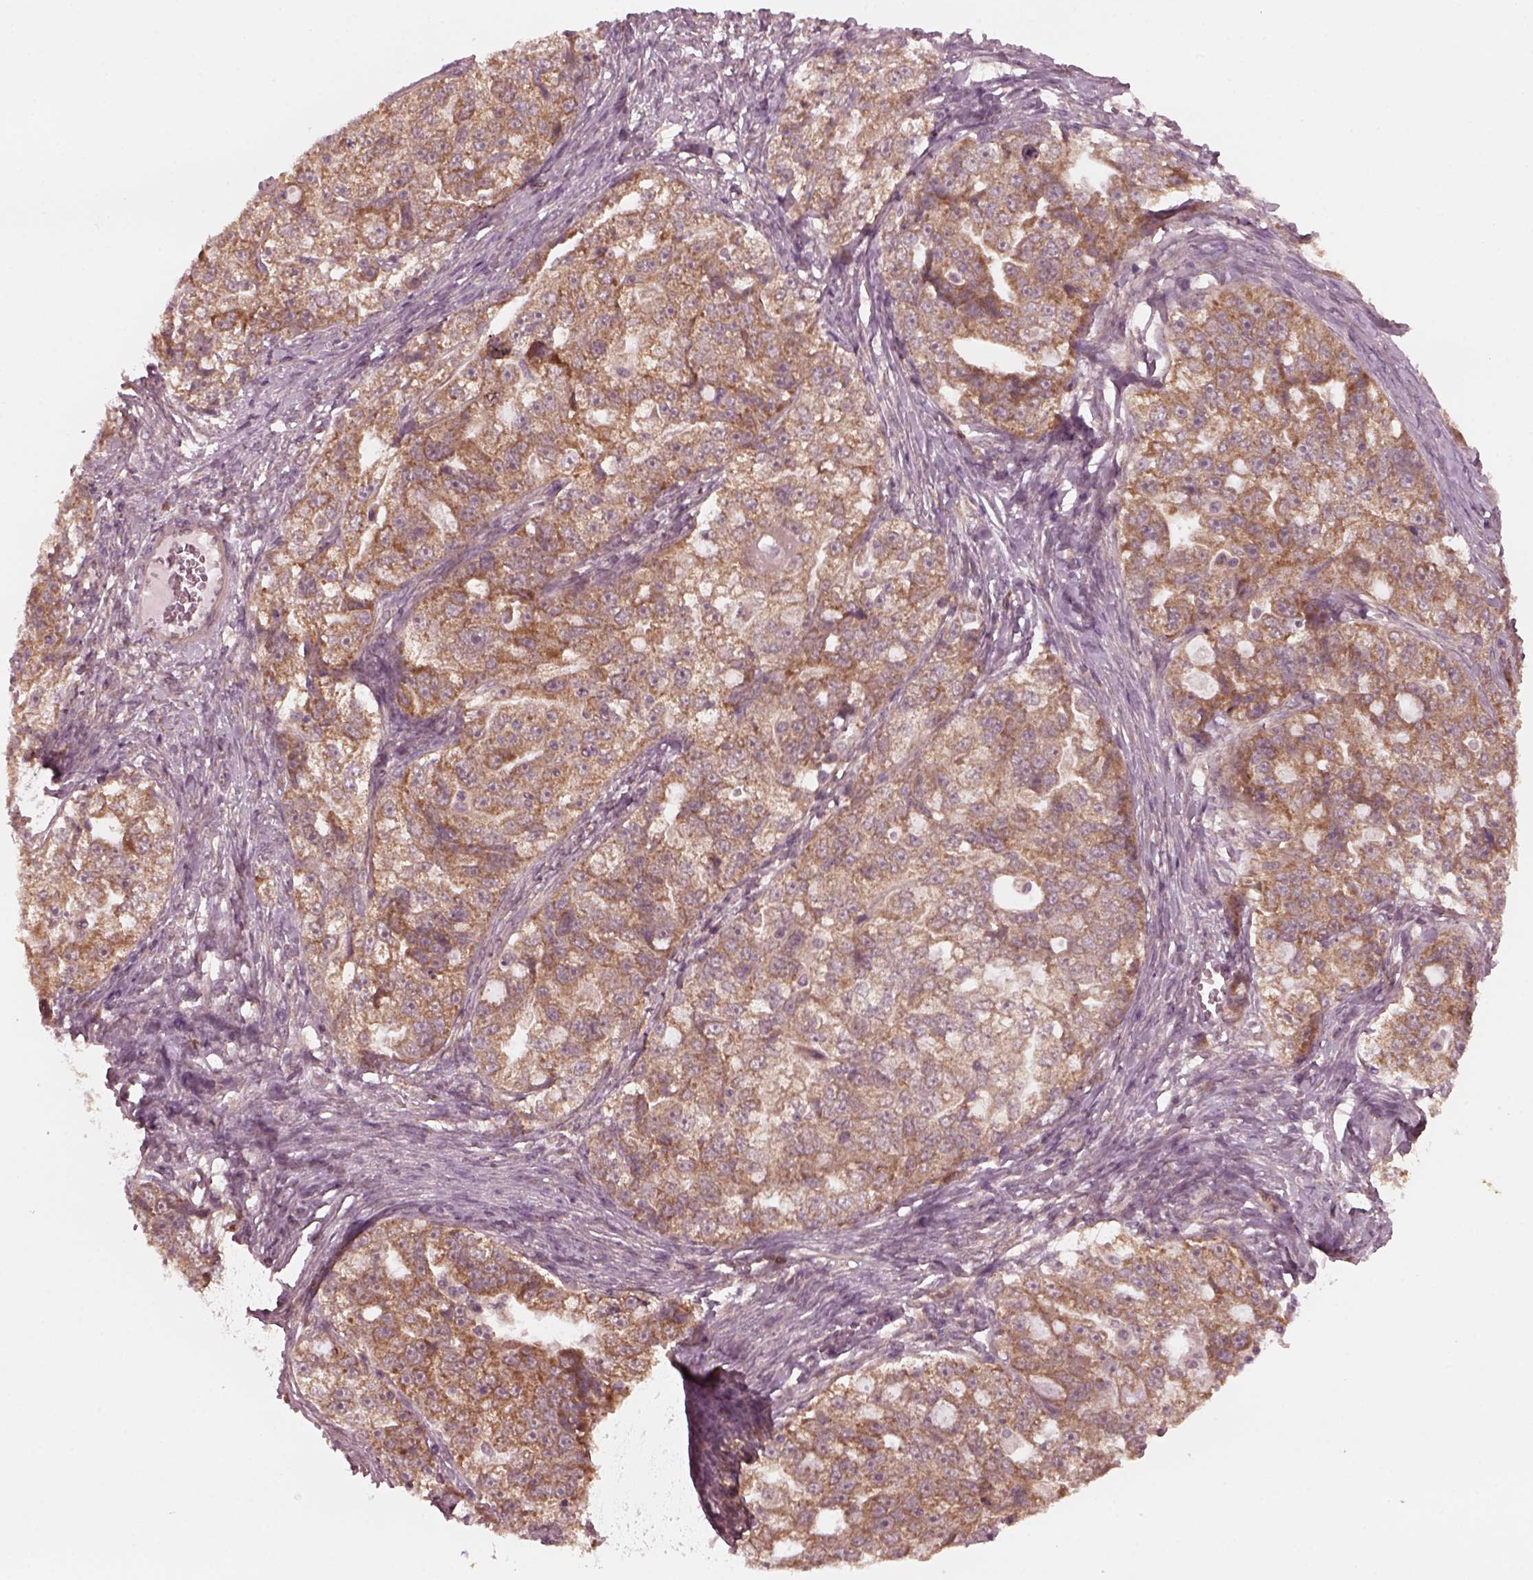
{"staining": {"intensity": "moderate", "quantity": ">75%", "location": "cytoplasmic/membranous"}, "tissue": "ovarian cancer", "cell_type": "Tumor cells", "image_type": "cancer", "snomed": [{"axis": "morphology", "description": "Cystadenocarcinoma, serous, NOS"}, {"axis": "topography", "description": "Ovary"}], "caption": "Tumor cells demonstrate moderate cytoplasmic/membranous expression in approximately >75% of cells in ovarian cancer. (Stains: DAB (3,3'-diaminobenzidine) in brown, nuclei in blue, Microscopy: brightfield microscopy at high magnification).", "gene": "FAF2", "patient": {"sex": "female", "age": 51}}